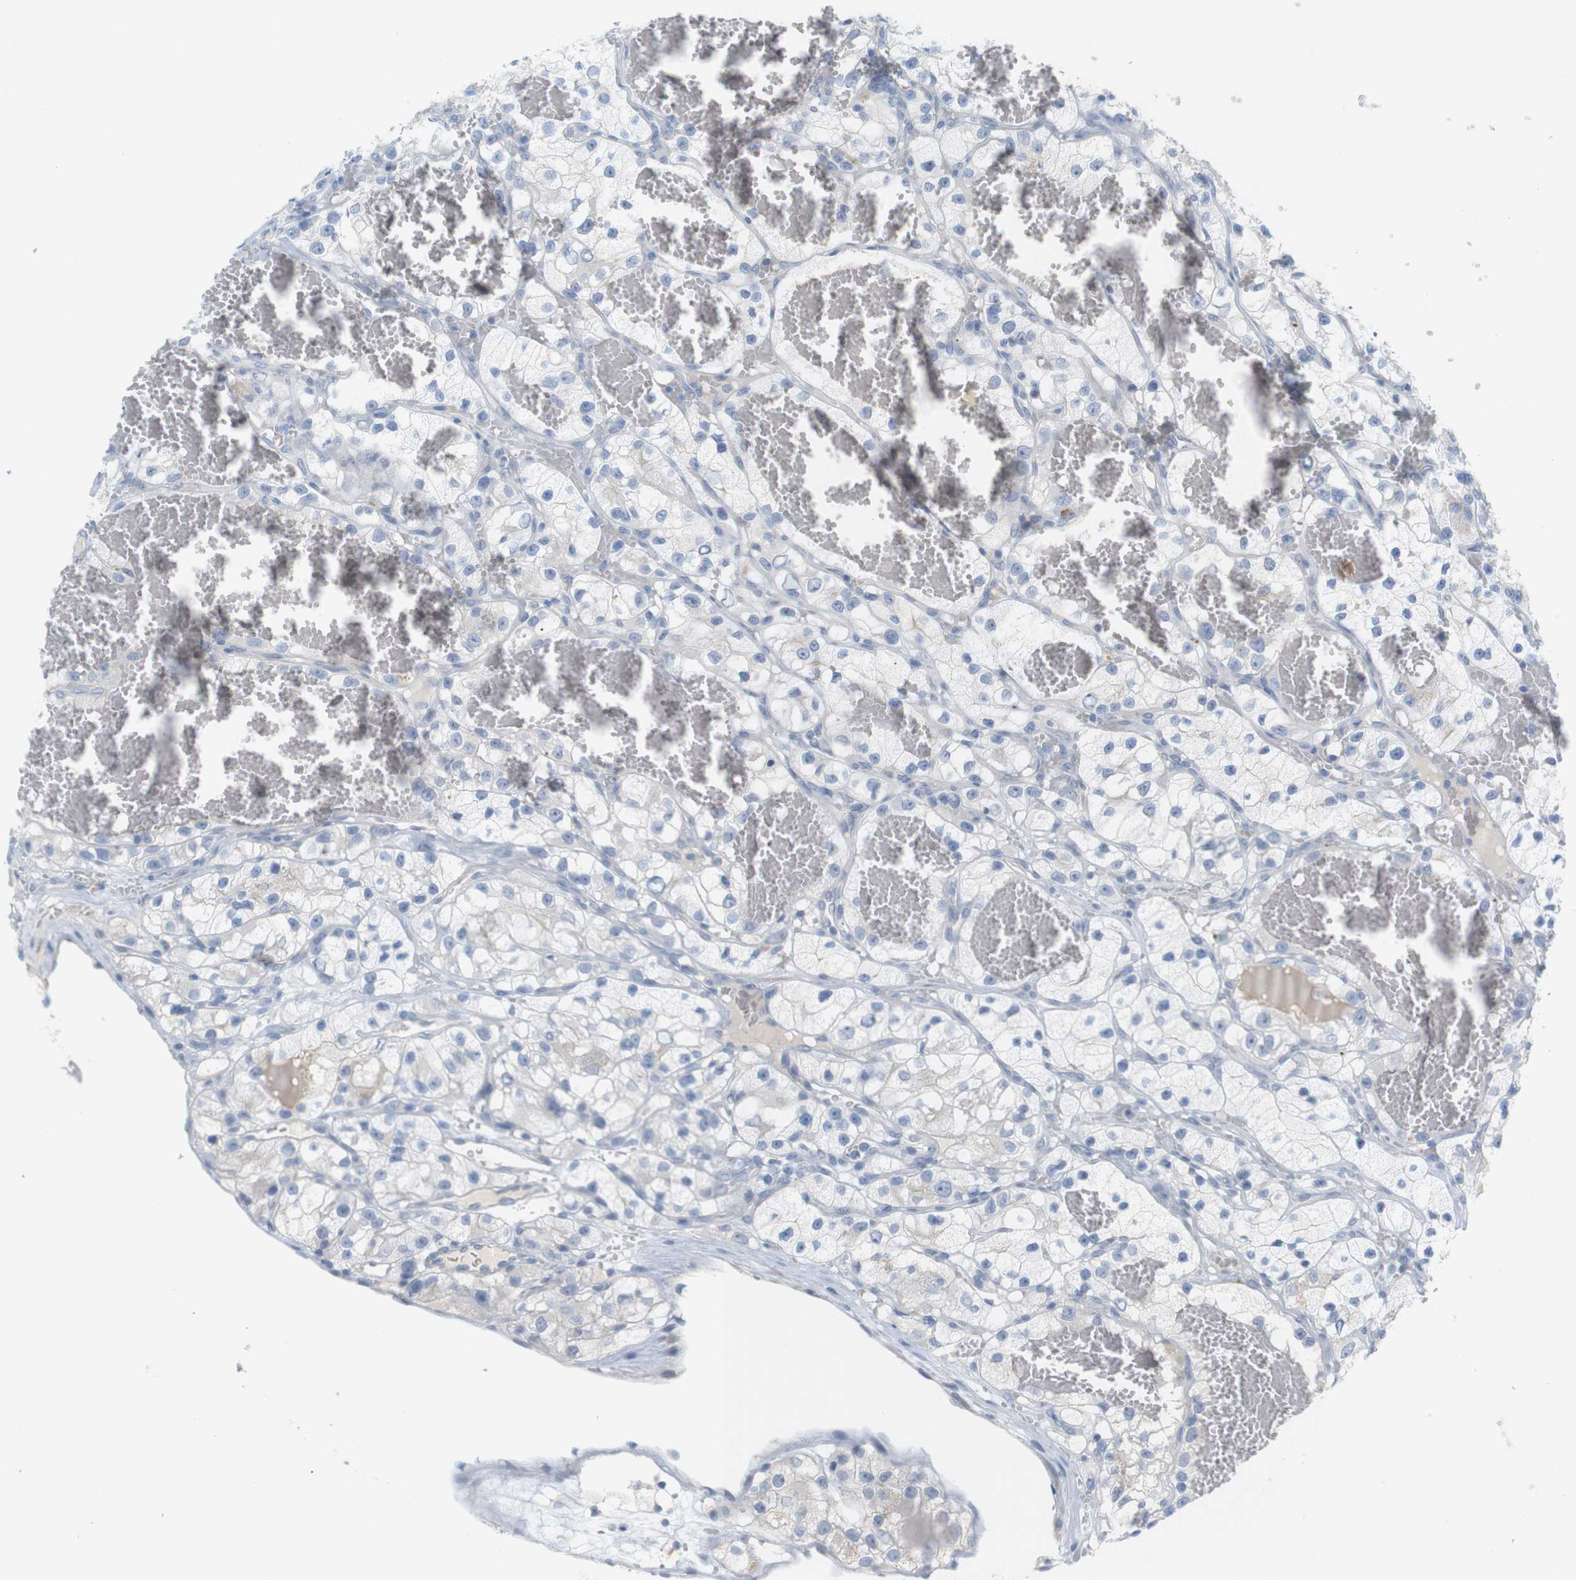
{"staining": {"intensity": "negative", "quantity": "none", "location": "none"}, "tissue": "renal cancer", "cell_type": "Tumor cells", "image_type": "cancer", "snomed": [{"axis": "morphology", "description": "Adenocarcinoma, NOS"}, {"axis": "topography", "description": "Kidney"}], "caption": "An immunohistochemistry (IHC) micrograph of adenocarcinoma (renal) is shown. There is no staining in tumor cells of adenocarcinoma (renal).", "gene": "RGS9", "patient": {"sex": "female", "age": 57}}